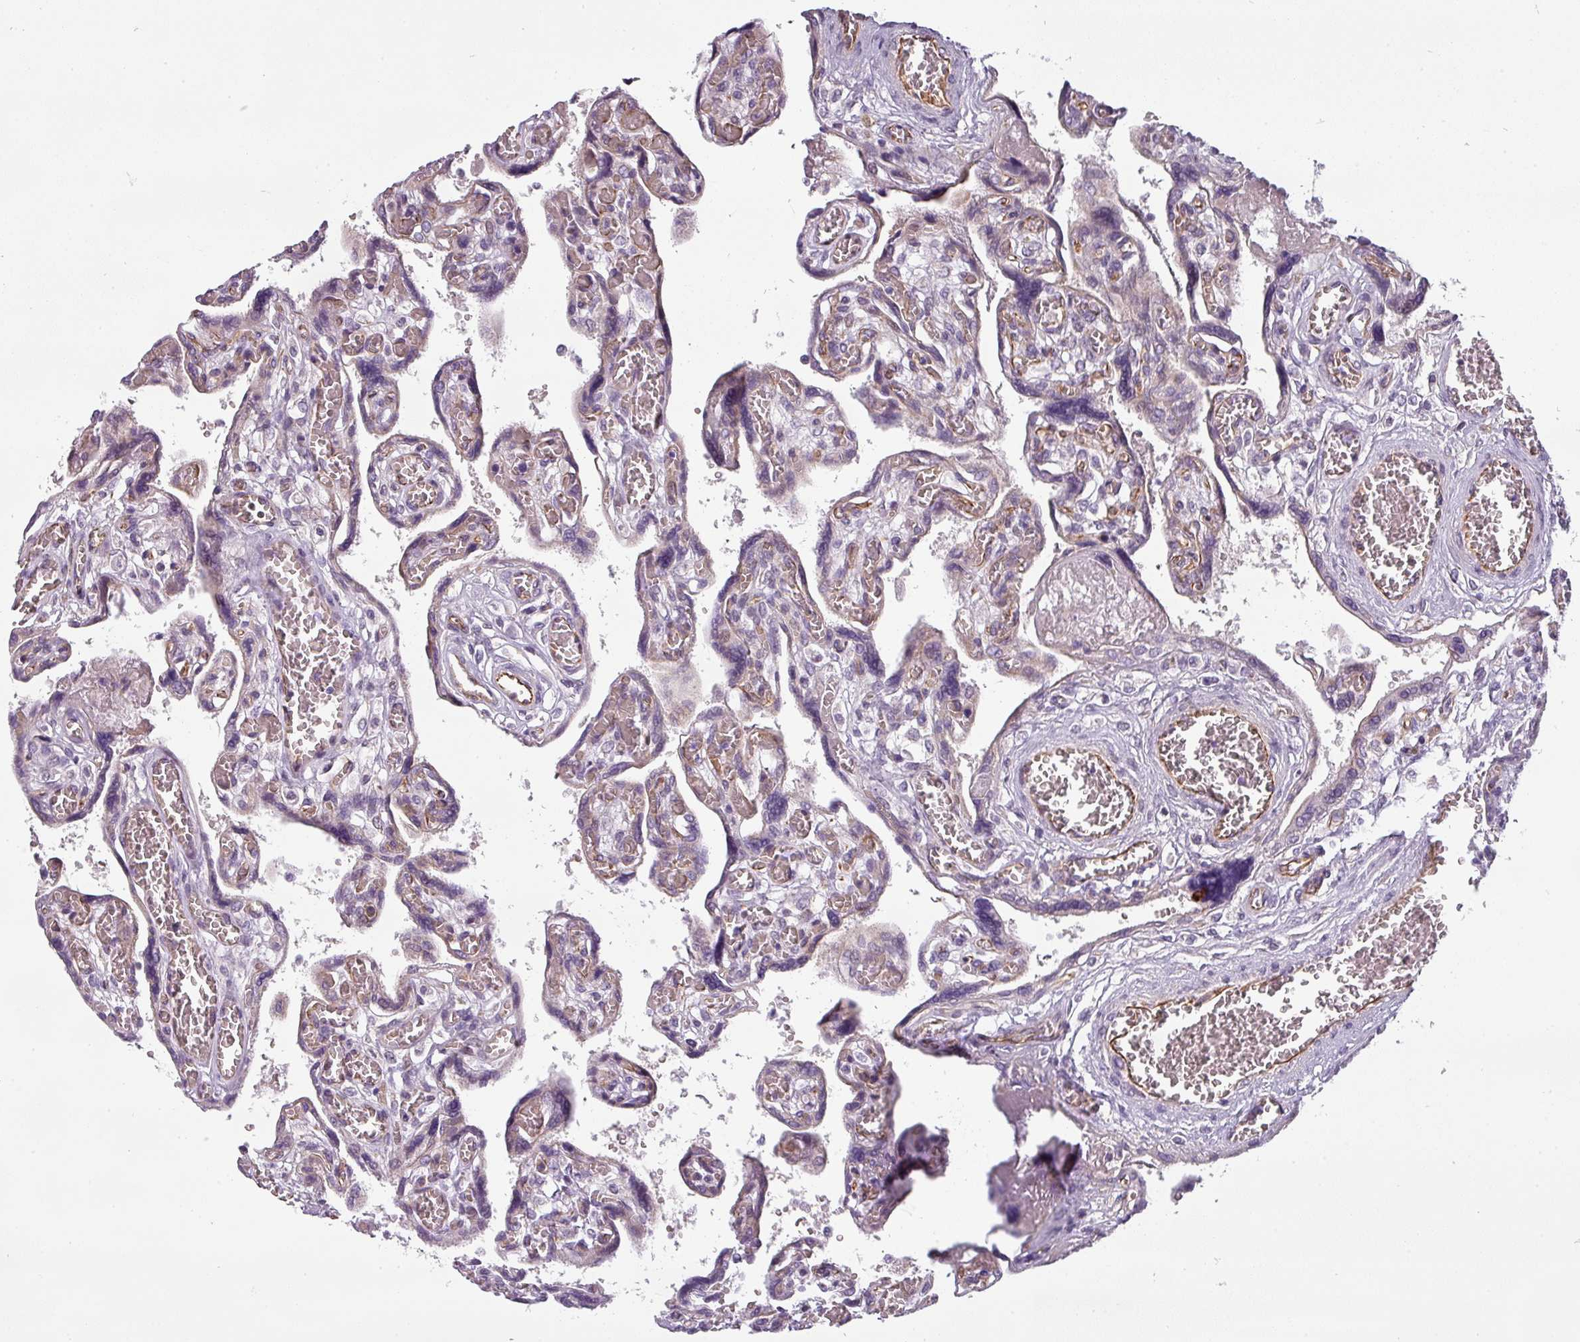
{"staining": {"intensity": "moderate", "quantity": "<25%", "location": "cytoplasmic/membranous"}, "tissue": "placenta", "cell_type": "Trophoblastic cells", "image_type": "normal", "snomed": [{"axis": "morphology", "description": "Normal tissue, NOS"}, {"axis": "topography", "description": "Placenta"}], "caption": "Protein expression analysis of normal human placenta reveals moderate cytoplasmic/membranous staining in approximately <25% of trophoblastic cells. (Brightfield microscopy of DAB IHC at high magnification).", "gene": "CHRDL1", "patient": {"sex": "female", "age": 39}}